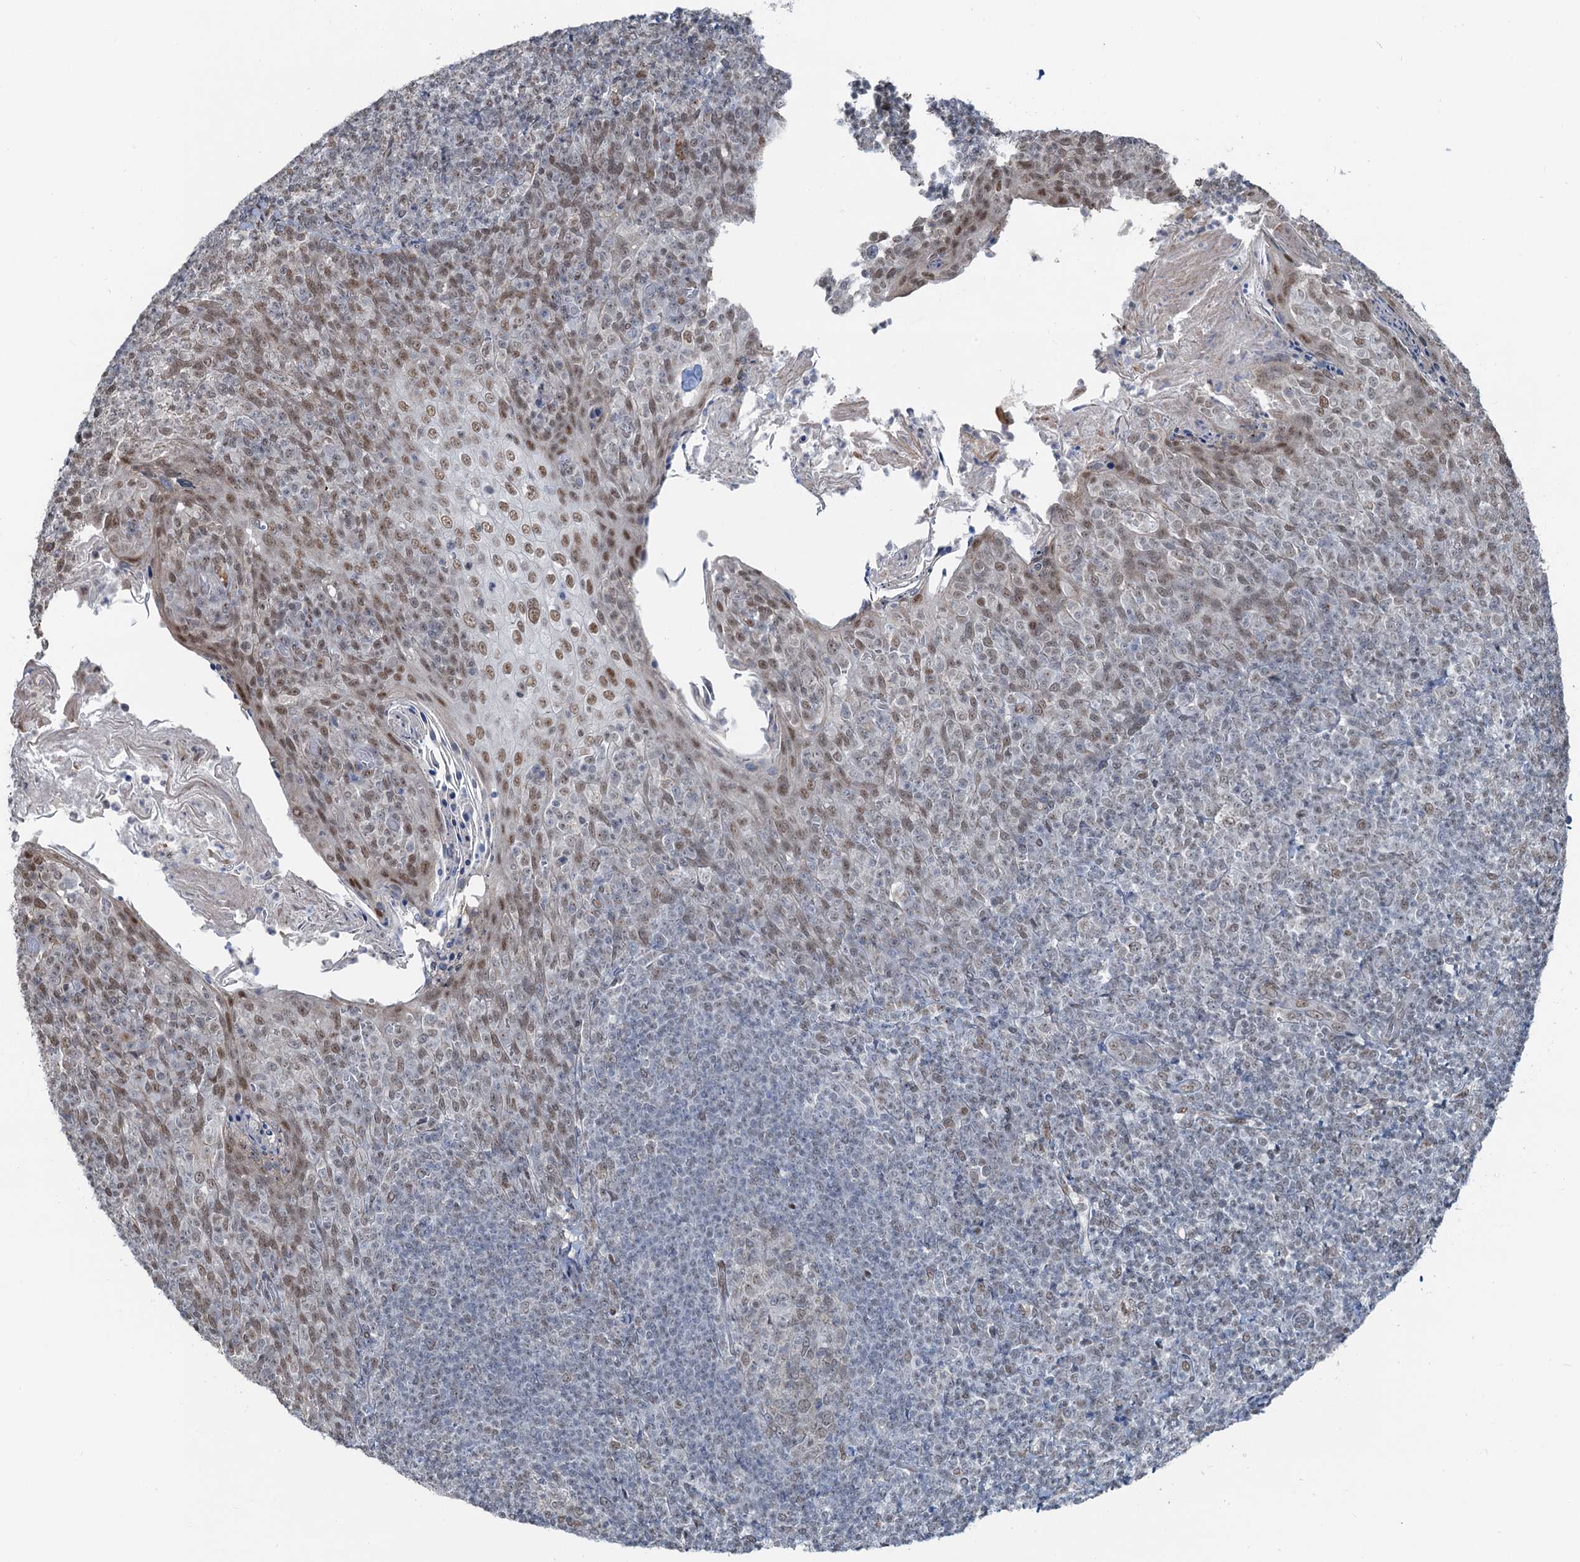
{"staining": {"intensity": "moderate", "quantity": "25%-75%", "location": "cytoplasmic/membranous,nuclear"}, "tissue": "tonsil", "cell_type": "Germinal center cells", "image_type": "normal", "snomed": [{"axis": "morphology", "description": "Normal tissue, NOS"}, {"axis": "topography", "description": "Tonsil"}], "caption": "The image demonstrates immunohistochemical staining of unremarkable tonsil. There is moderate cytoplasmic/membranous,nuclear staining is appreciated in approximately 25%-75% of germinal center cells.", "gene": "CFDP1", "patient": {"sex": "female", "age": 10}}